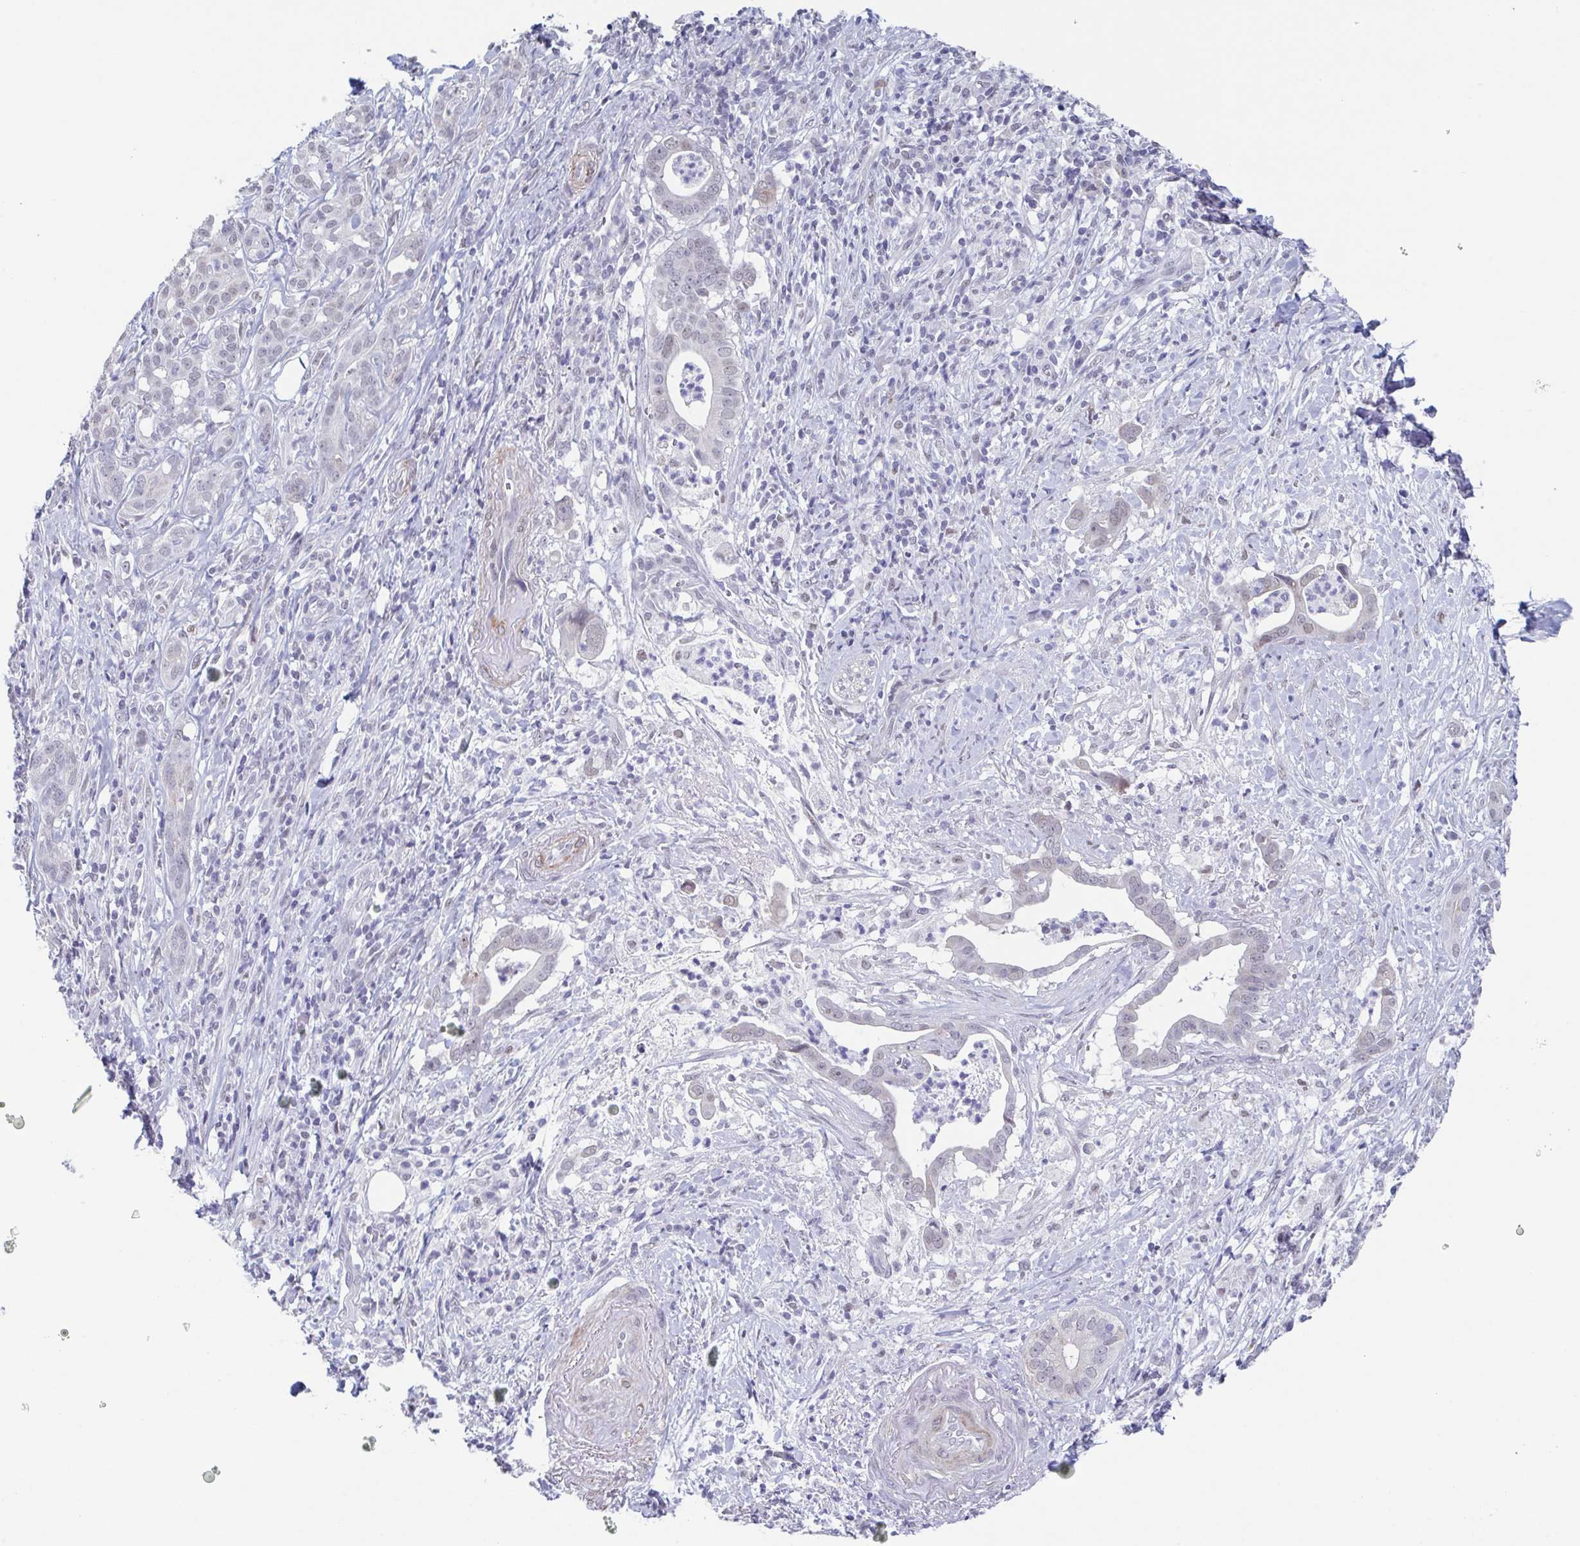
{"staining": {"intensity": "negative", "quantity": "none", "location": "none"}, "tissue": "pancreatic cancer", "cell_type": "Tumor cells", "image_type": "cancer", "snomed": [{"axis": "morphology", "description": "Adenocarcinoma, NOS"}, {"axis": "topography", "description": "Pancreas"}], "caption": "This is a image of immunohistochemistry (IHC) staining of pancreatic adenocarcinoma, which shows no staining in tumor cells.", "gene": "TMEM92", "patient": {"sex": "male", "age": 61}}